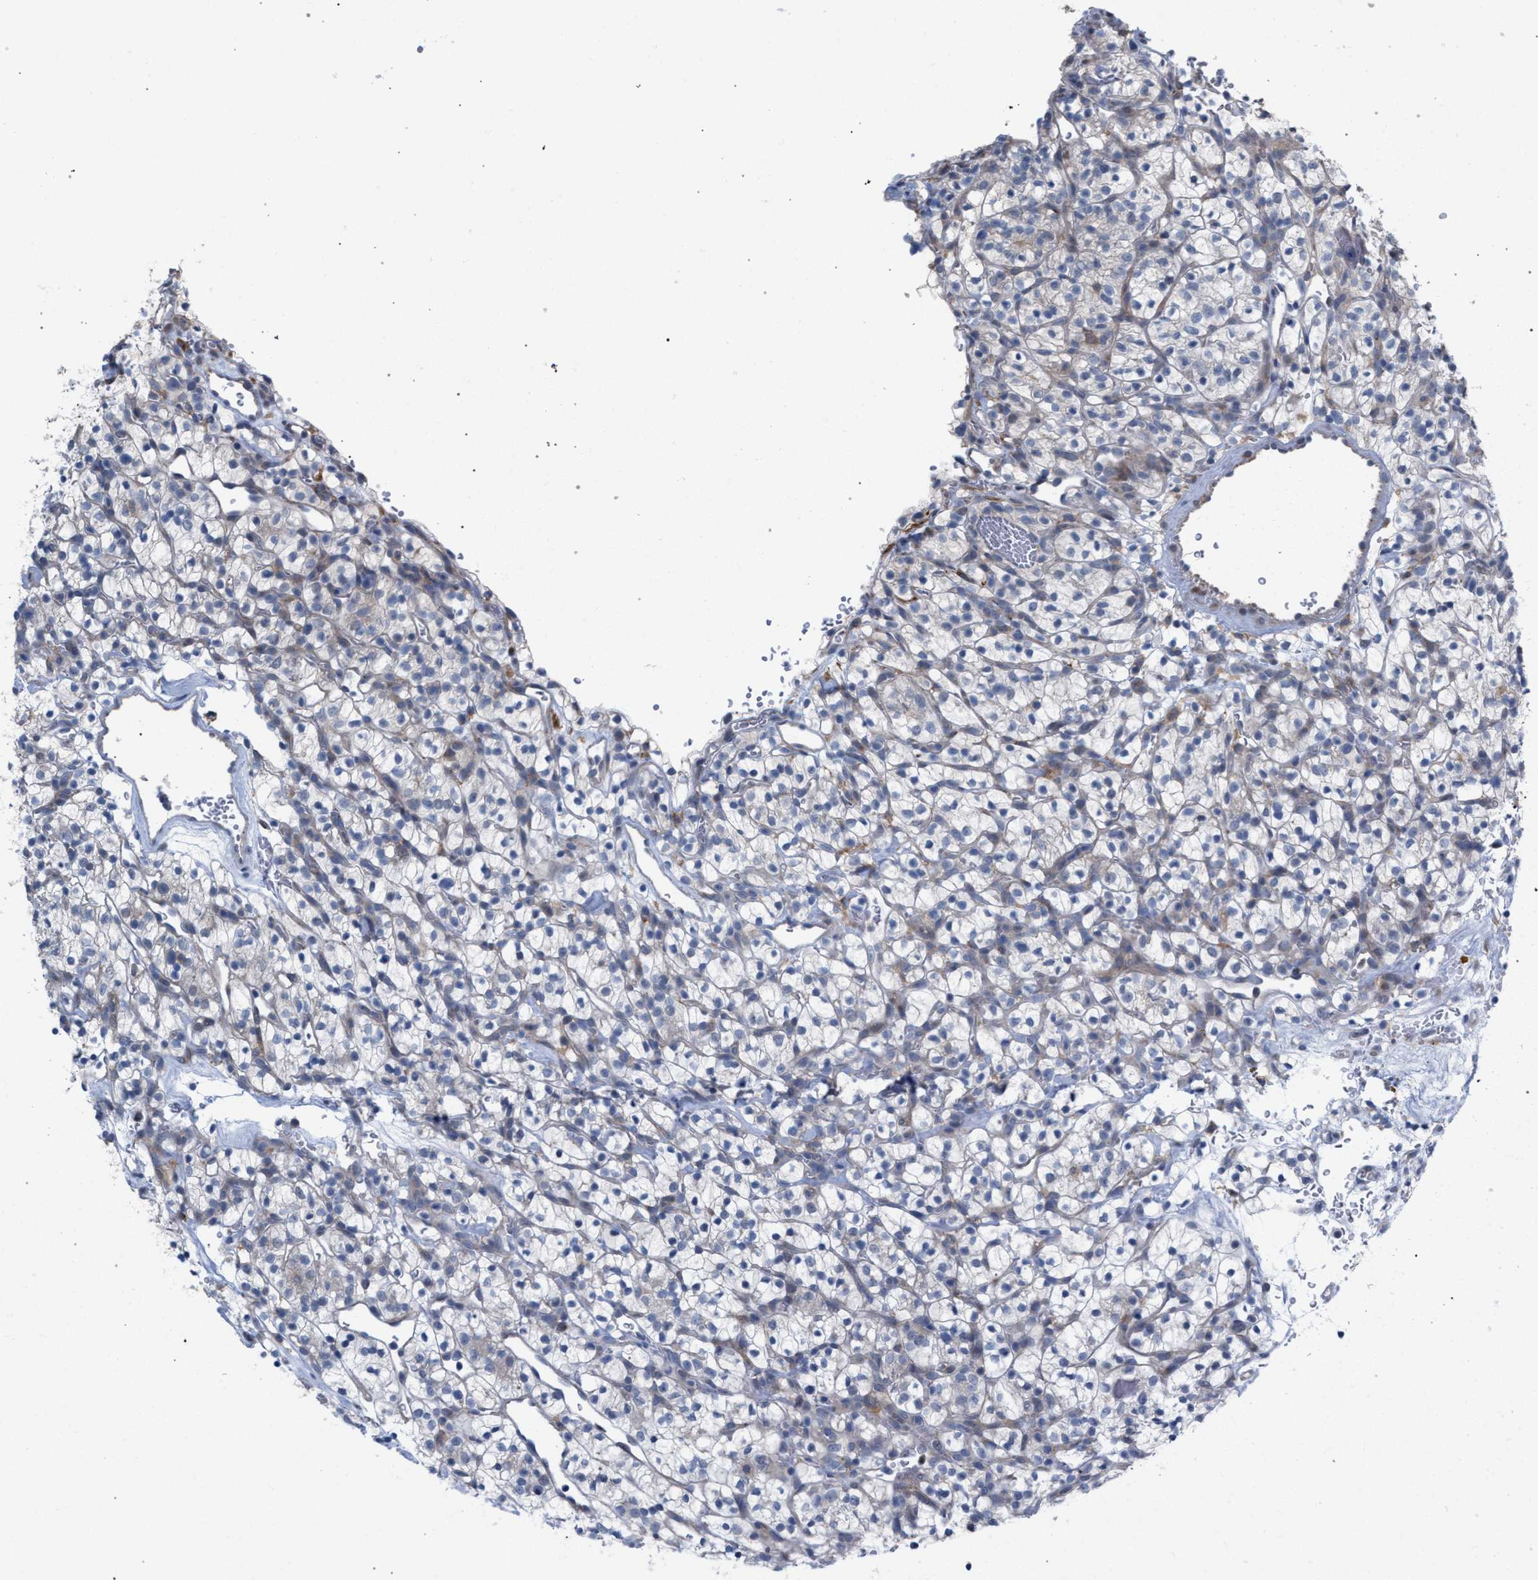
{"staining": {"intensity": "negative", "quantity": "none", "location": "none"}, "tissue": "renal cancer", "cell_type": "Tumor cells", "image_type": "cancer", "snomed": [{"axis": "morphology", "description": "Adenocarcinoma, NOS"}, {"axis": "topography", "description": "Kidney"}], "caption": "This is an immunohistochemistry (IHC) photomicrograph of human renal adenocarcinoma. There is no staining in tumor cells.", "gene": "RNF135", "patient": {"sex": "female", "age": 57}}